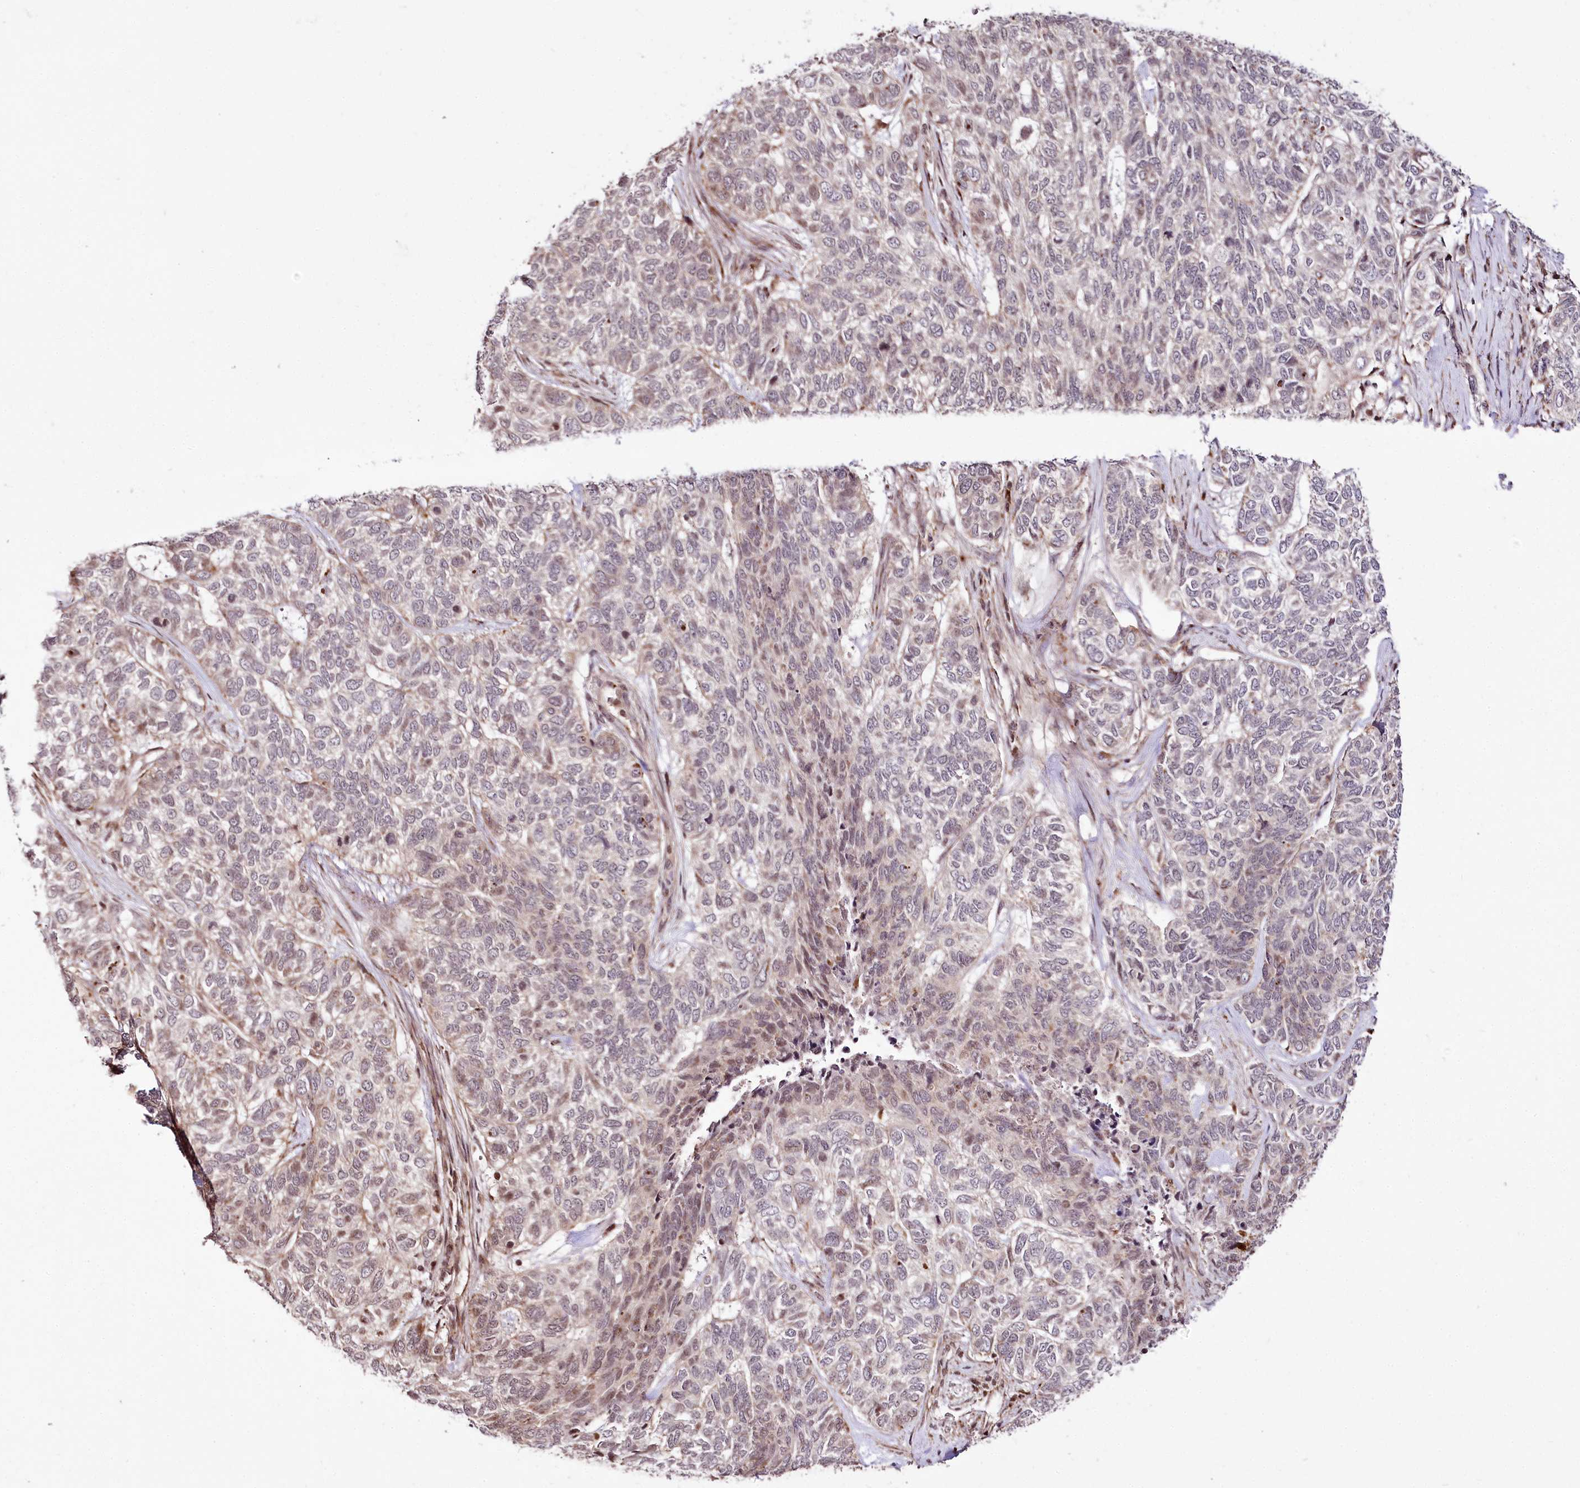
{"staining": {"intensity": "weak", "quantity": "<25%", "location": "nuclear"}, "tissue": "skin cancer", "cell_type": "Tumor cells", "image_type": "cancer", "snomed": [{"axis": "morphology", "description": "Basal cell carcinoma"}, {"axis": "topography", "description": "Skin"}], "caption": "The histopathology image displays no staining of tumor cells in skin basal cell carcinoma.", "gene": "HOXC8", "patient": {"sex": "female", "age": 65}}